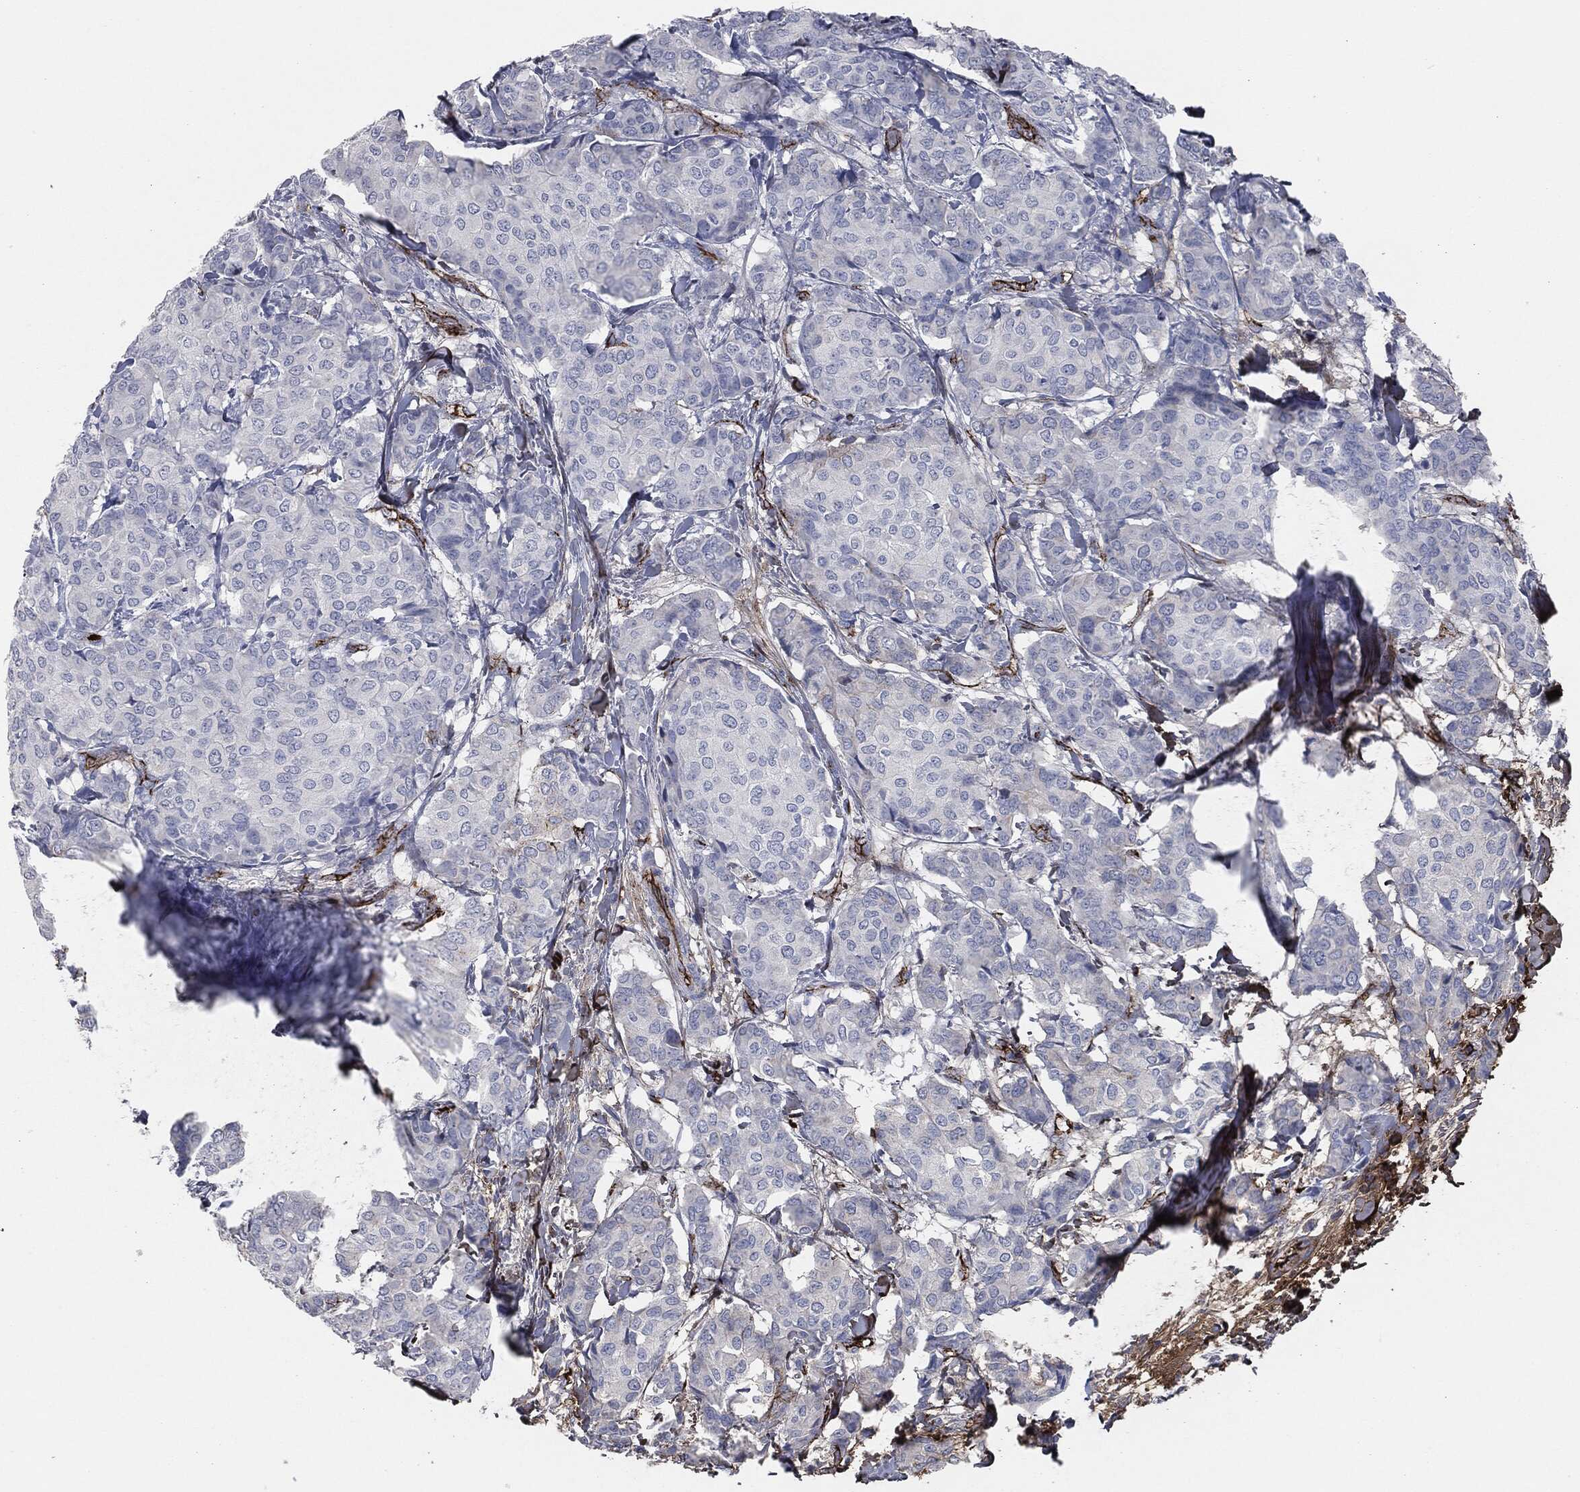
{"staining": {"intensity": "negative", "quantity": "none", "location": "none"}, "tissue": "breast cancer", "cell_type": "Tumor cells", "image_type": "cancer", "snomed": [{"axis": "morphology", "description": "Duct carcinoma"}, {"axis": "topography", "description": "Breast"}], "caption": "Micrograph shows no significant protein staining in tumor cells of breast cancer (infiltrating ductal carcinoma).", "gene": "APOB", "patient": {"sex": "female", "age": 75}}